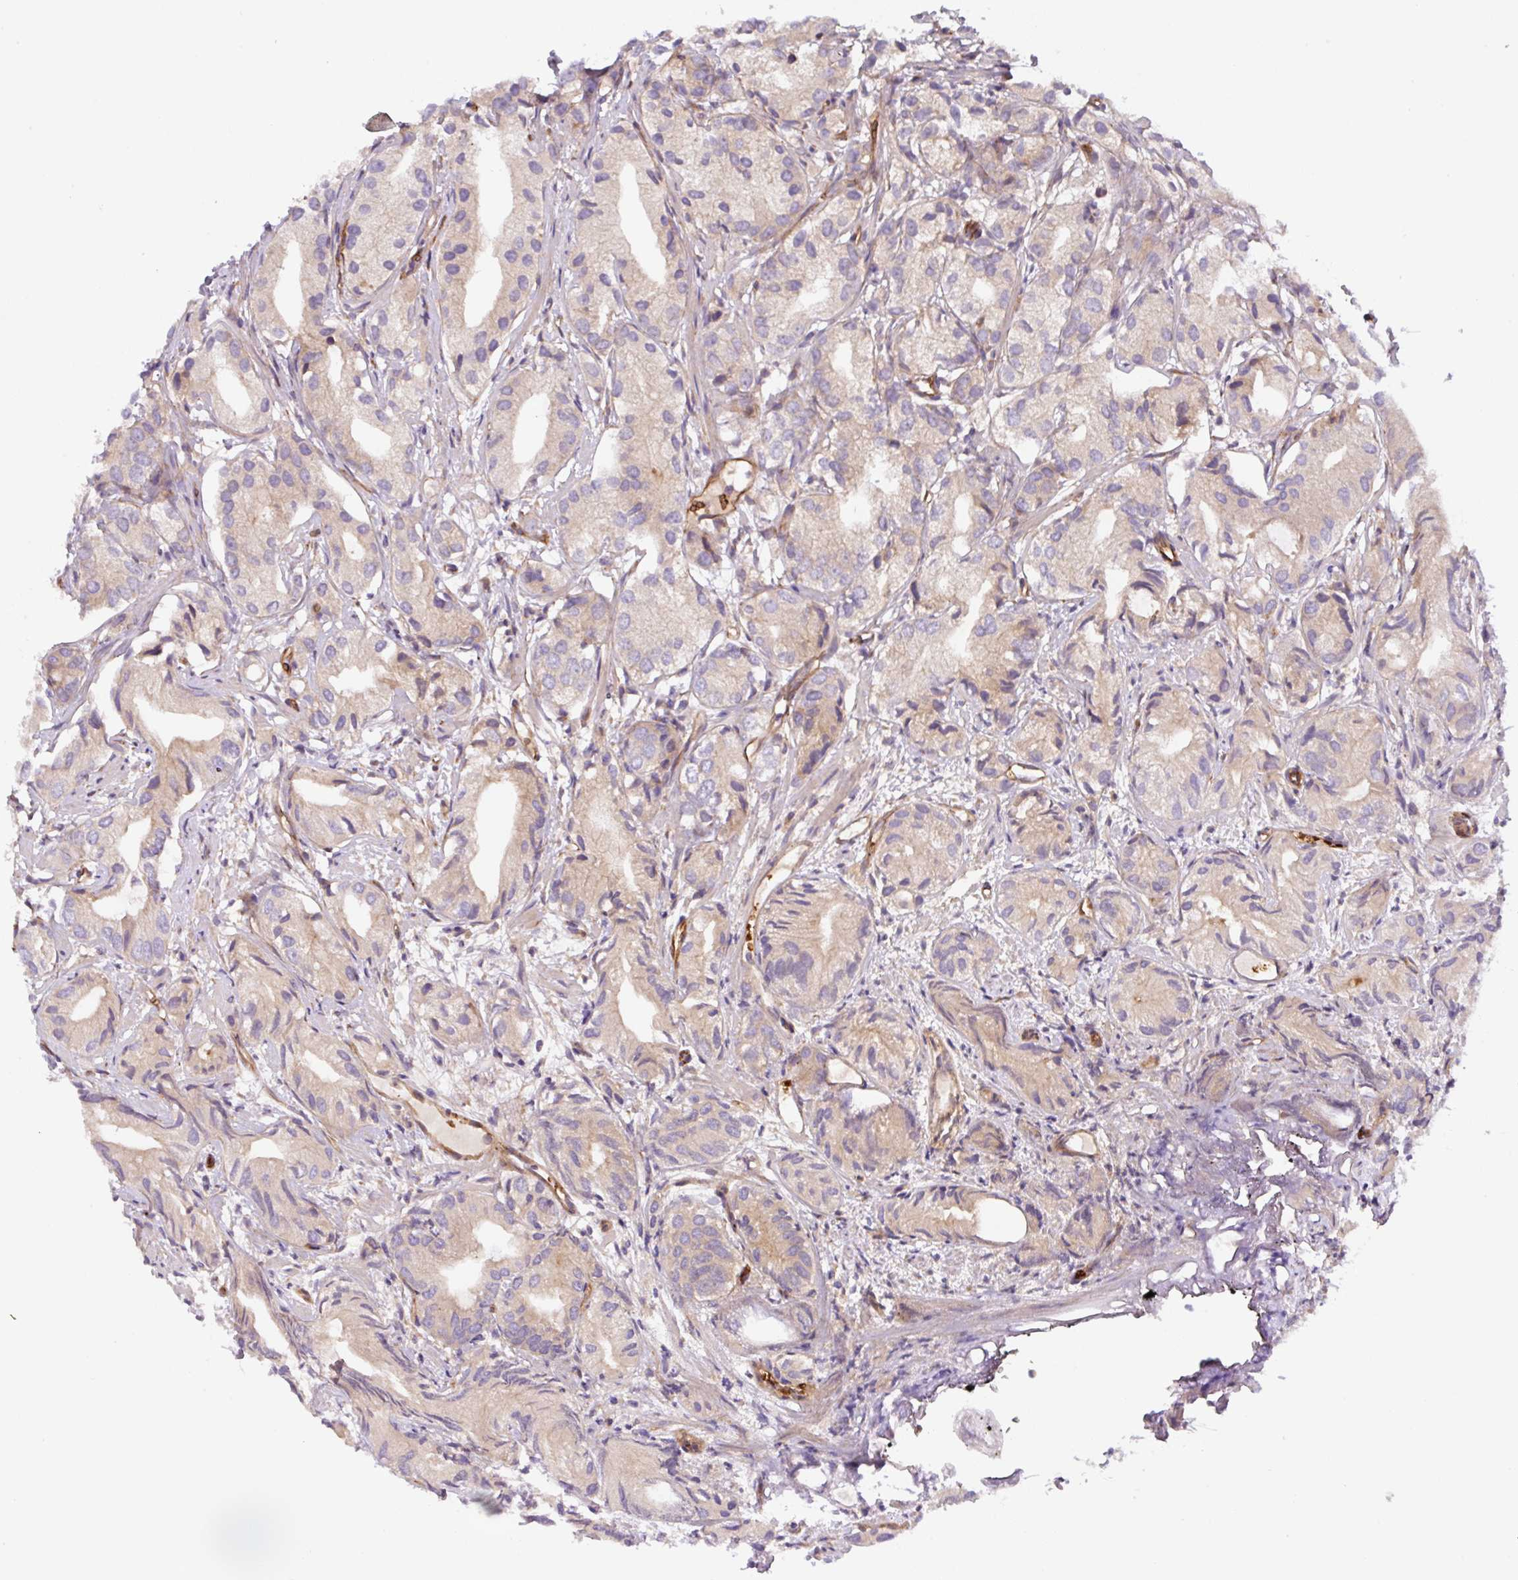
{"staining": {"intensity": "weak", "quantity": "<25%", "location": "cytoplasmic/membranous"}, "tissue": "prostate cancer", "cell_type": "Tumor cells", "image_type": "cancer", "snomed": [{"axis": "morphology", "description": "Adenocarcinoma, High grade"}, {"axis": "topography", "description": "Prostate"}], "caption": "The micrograph demonstrates no significant positivity in tumor cells of prostate cancer (adenocarcinoma (high-grade)).", "gene": "APOBEC3D", "patient": {"sex": "male", "age": 82}}